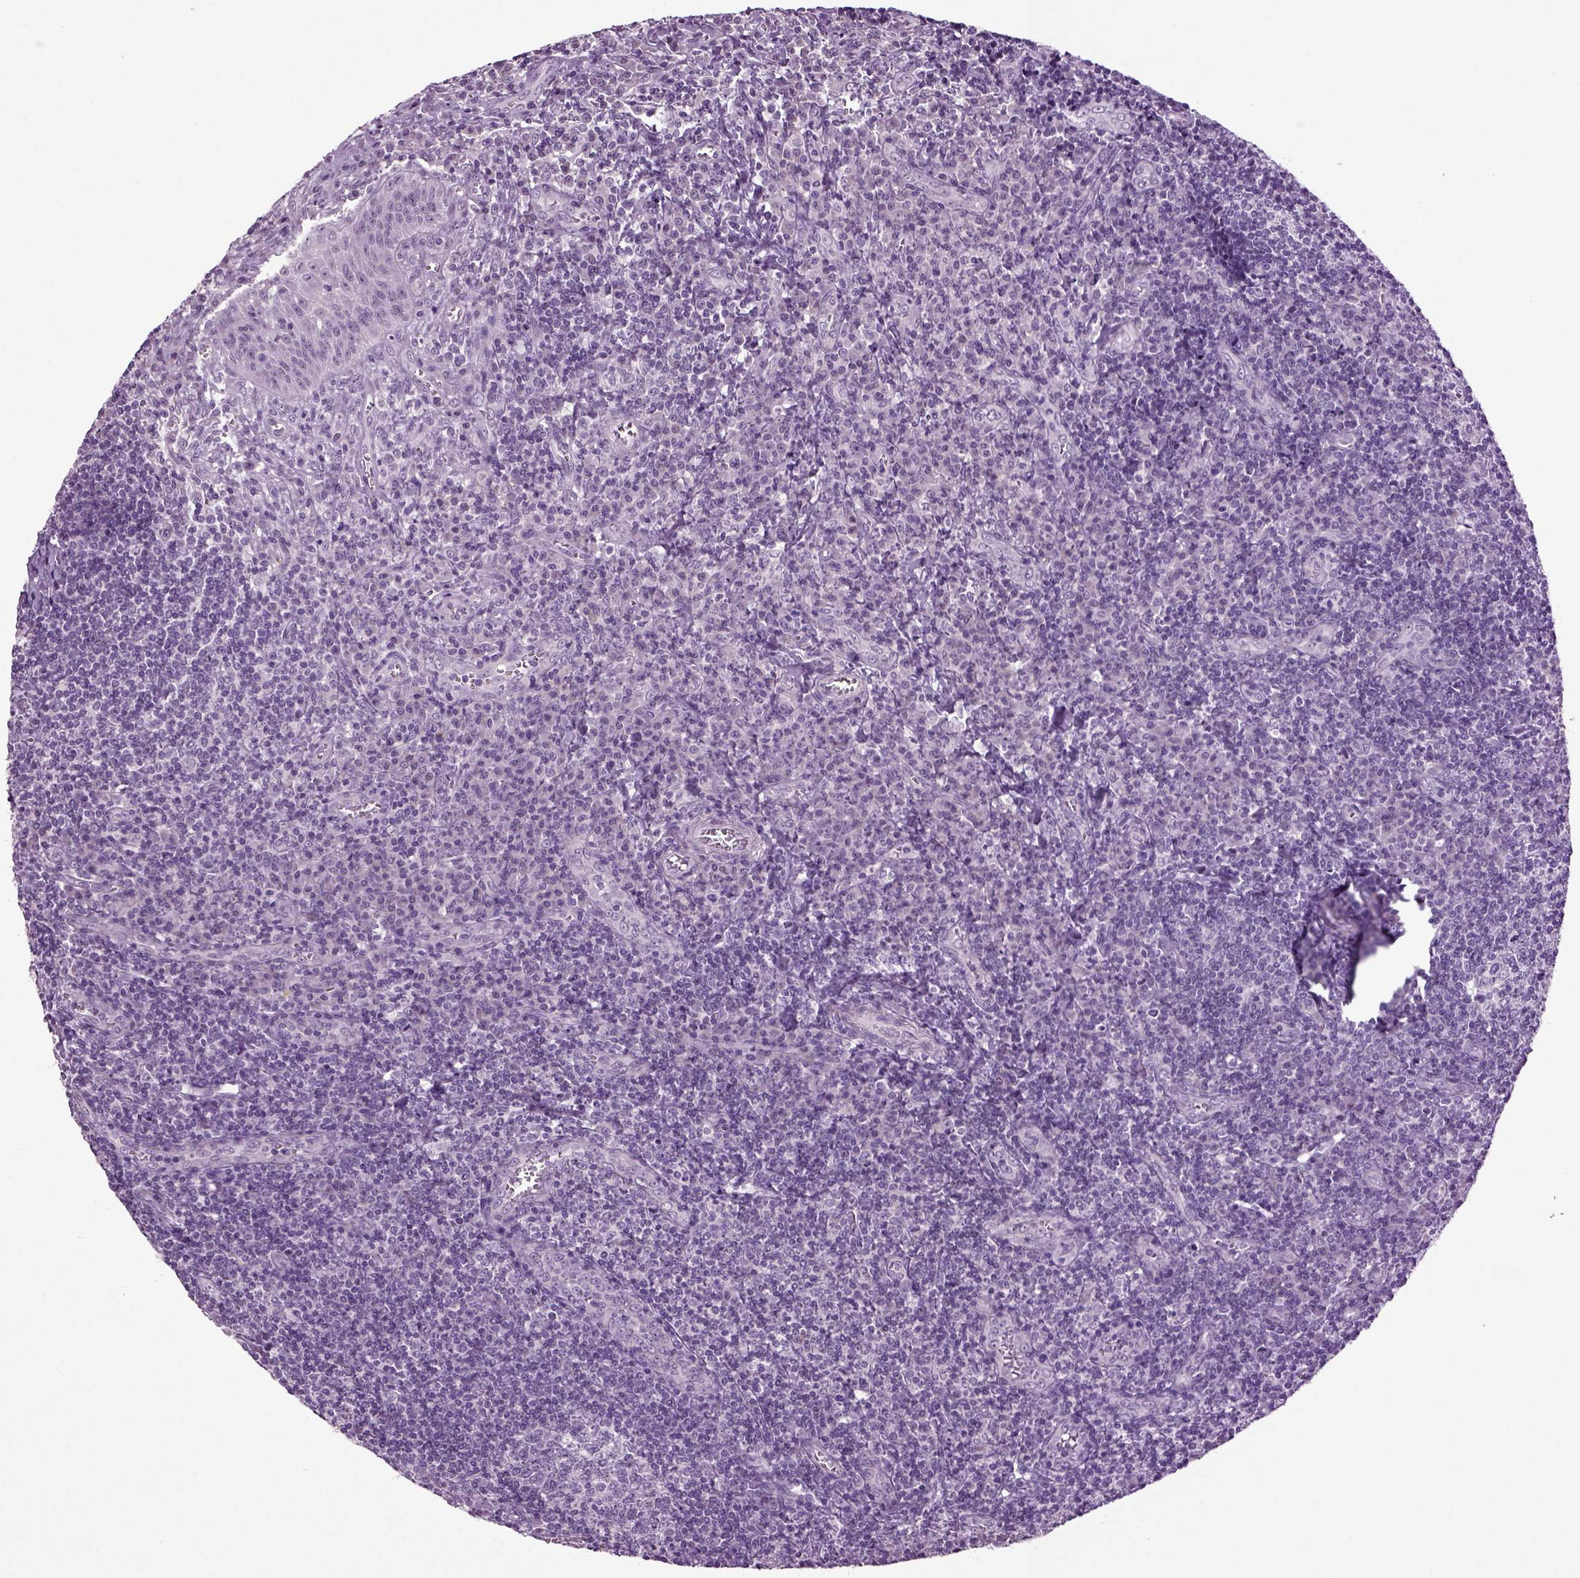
{"staining": {"intensity": "negative", "quantity": "none", "location": "none"}, "tissue": "tonsil", "cell_type": "Germinal center cells", "image_type": "normal", "snomed": [{"axis": "morphology", "description": "Normal tissue, NOS"}, {"axis": "topography", "description": "Tonsil"}], "caption": "Immunohistochemistry histopathology image of benign tonsil: human tonsil stained with DAB (3,3'-diaminobenzidine) shows no significant protein expression in germinal center cells. (DAB (3,3'-diaminobenzidine) immunohistochemistry visualized using brightfield microscopy, high magnification).", "gene": "SLC17A6", "patient": {"sex": "male", "age": 33}}